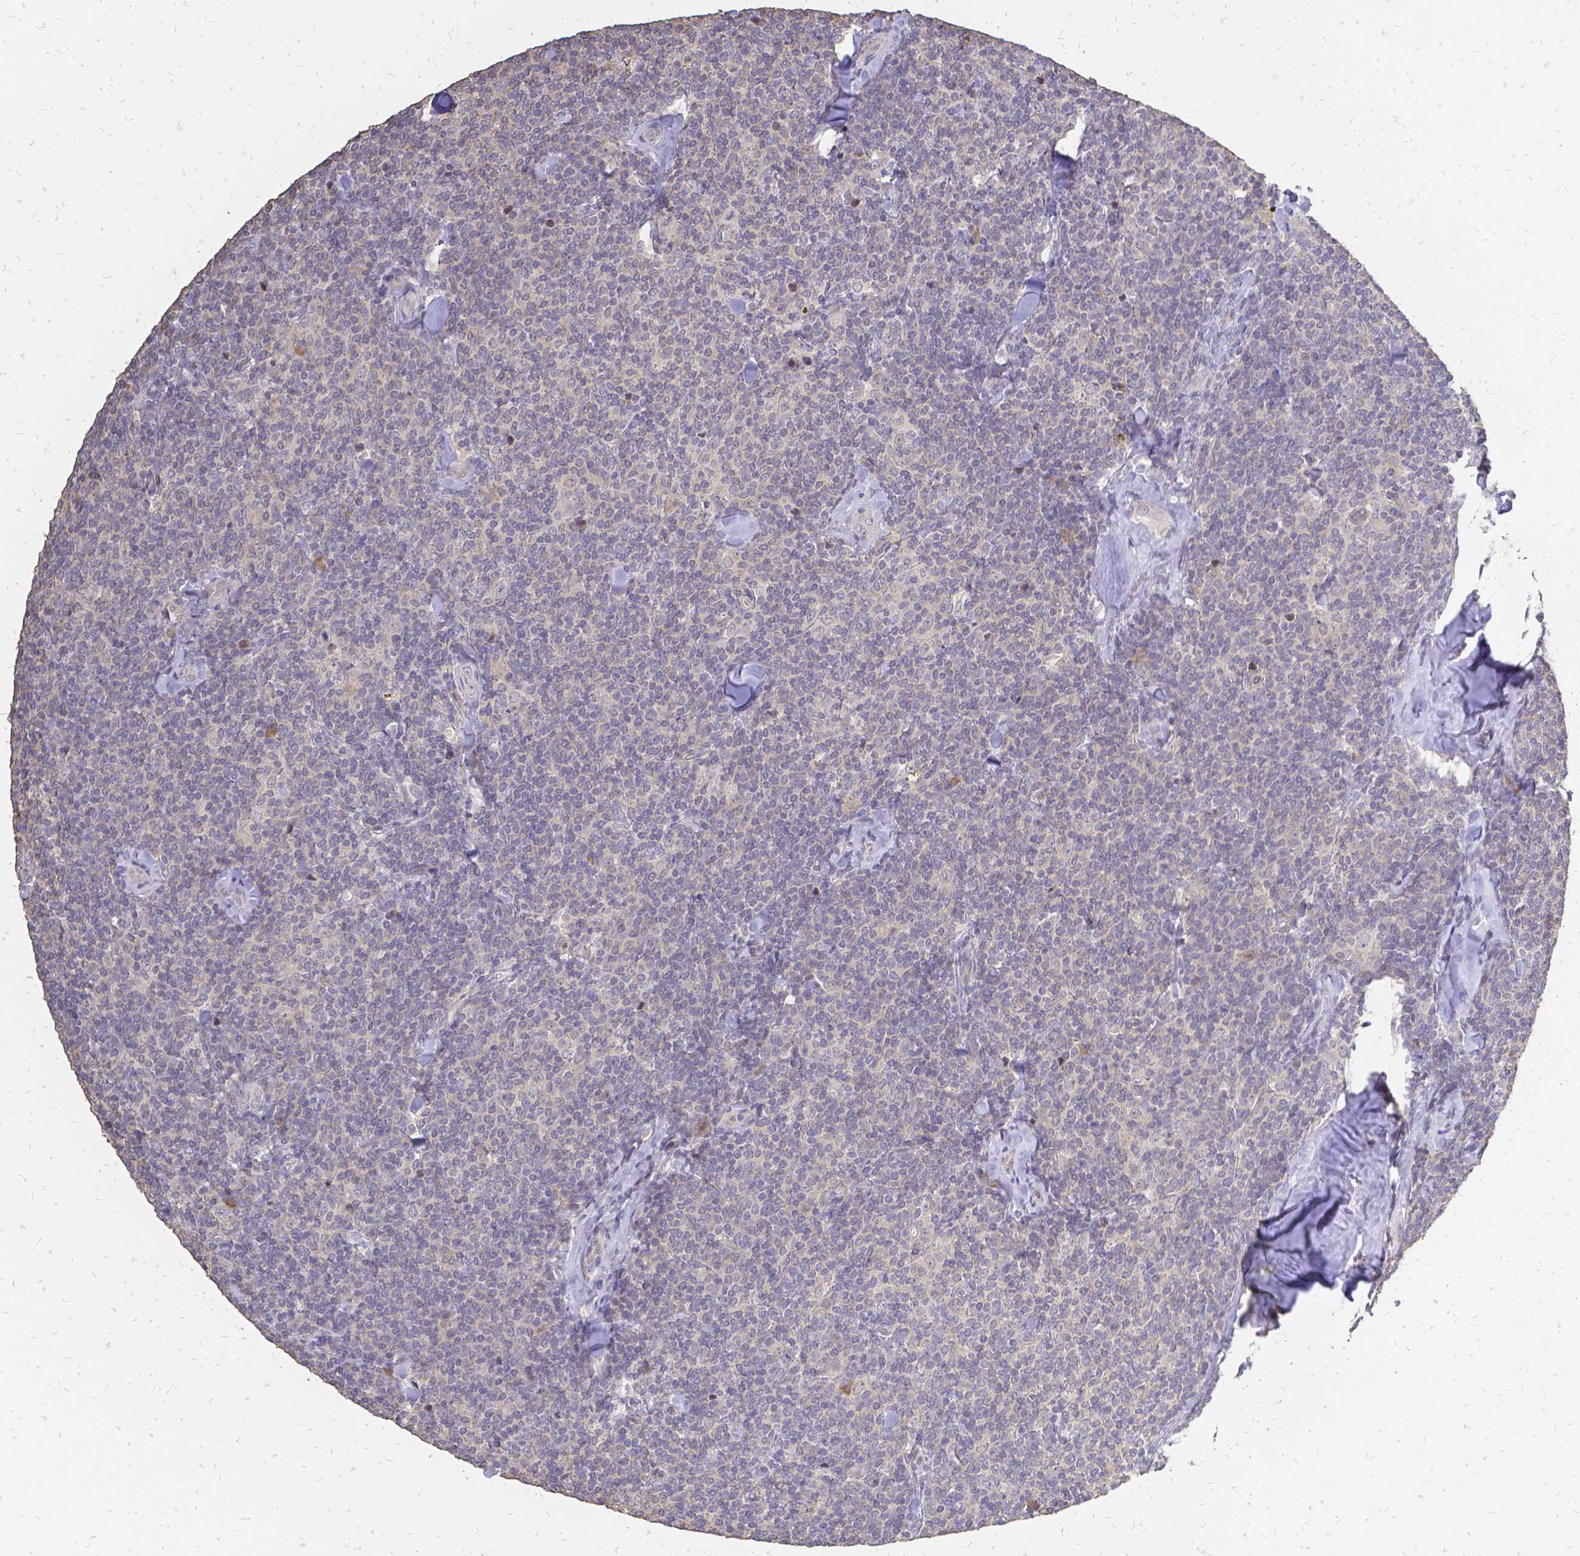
{"staining": {"intensity": "negative", "quantity": "none", "location": "none"}, "tissue": "lymphoma", "cell_type": "Tumor cells", "image_type": "cancer", "snomed": [{"axis": "morphology", "description": "Malignant lymphoma, non-Hodgkin's type, Low grade"}, {"axis": "topography", "description": "Lymph node"}], "caption": "Immunohistochemistry of lymphoma demonstrates no staining in tumor cells. (DAB immunohistochemistry (IHC) with hematoxylin counter stain).", "gene": "CIB1", "patient": {"sex": "female", "age": 56}}